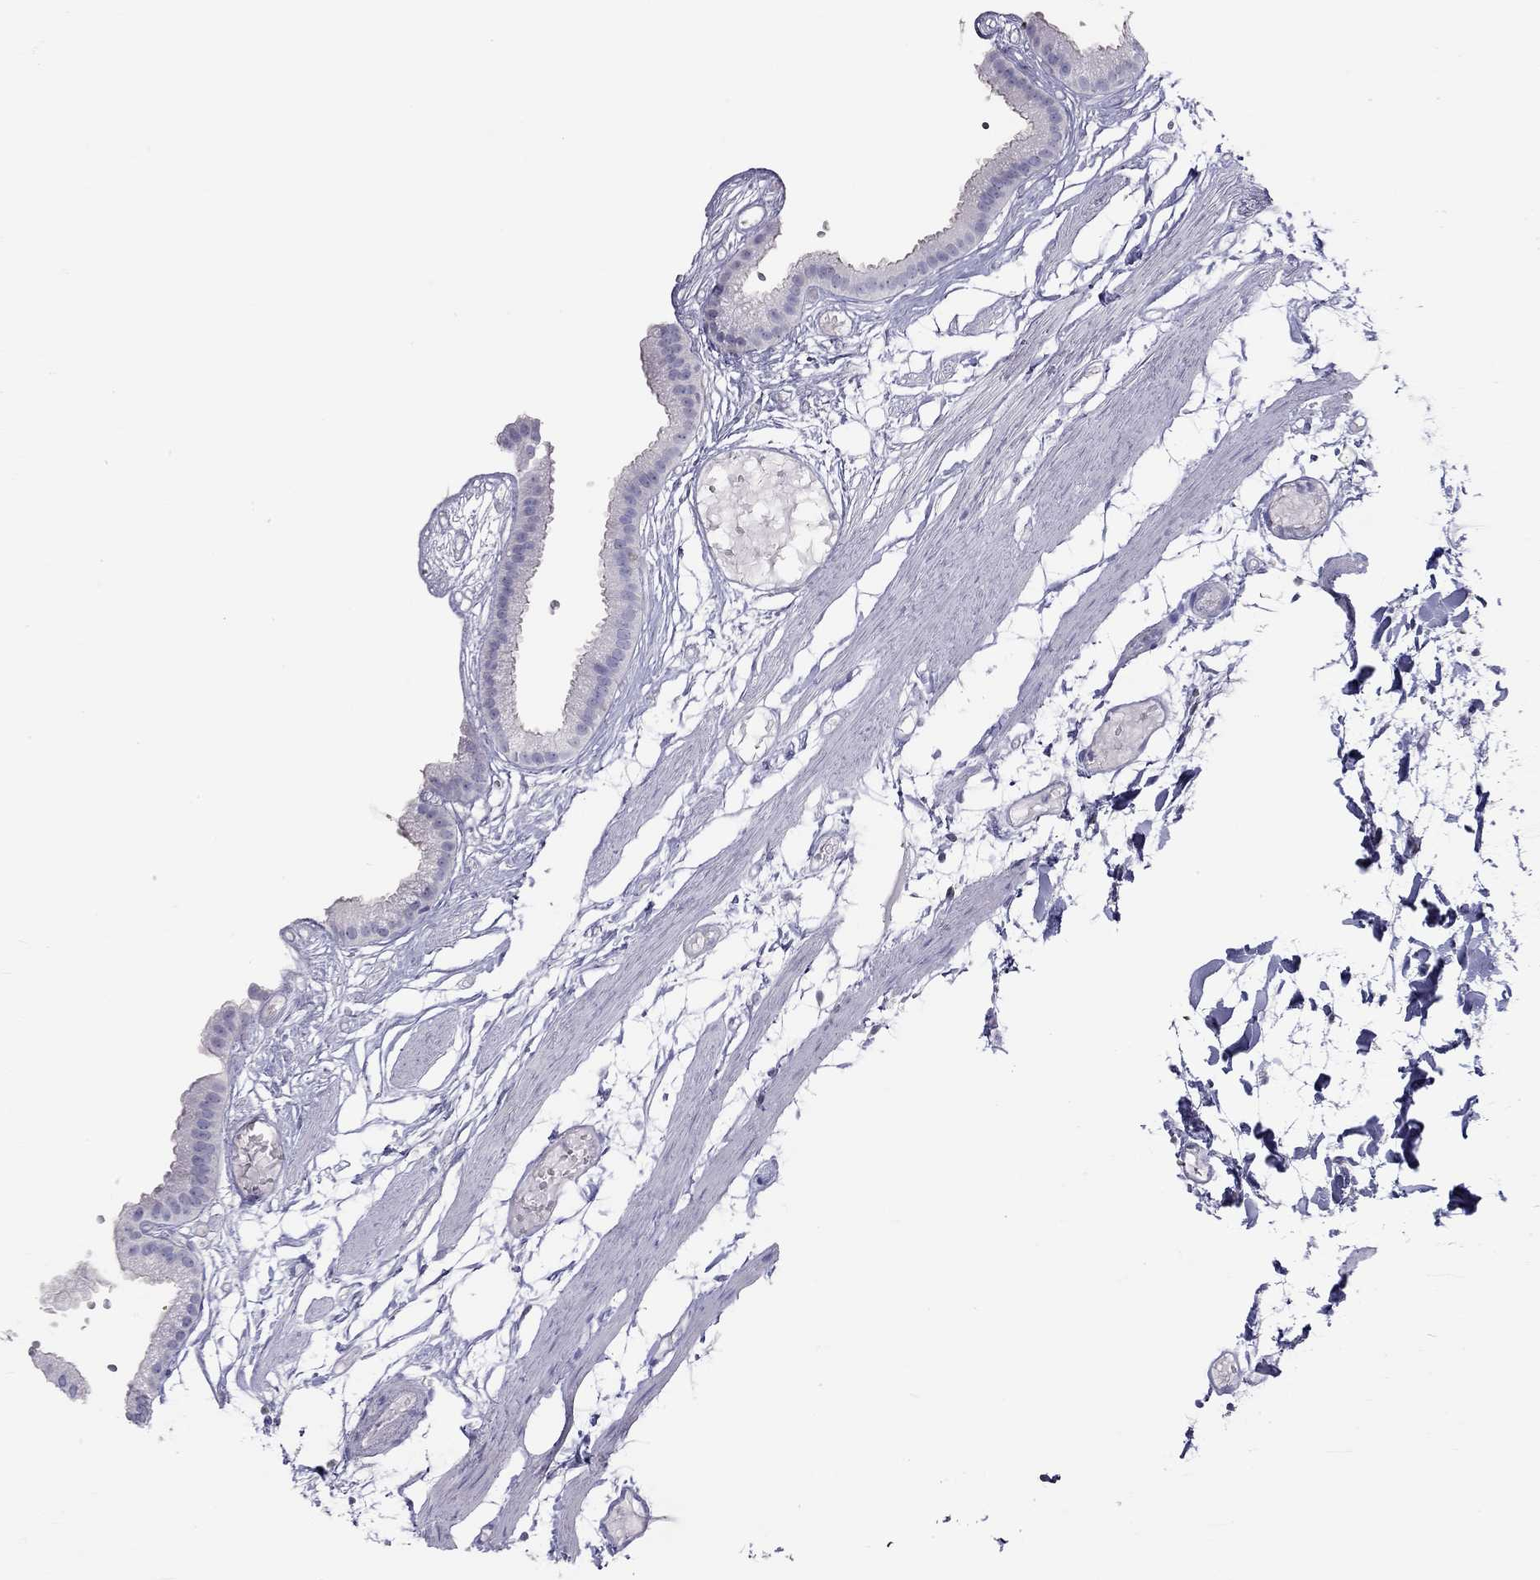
{"staining": {"intensity": "negative", "quantity": "none", "location": "none"}, "tissue": "gallbladder", "cell_type": "Glandular cells", "image_type": "normal", "snomed": [{"axis": "morphology", "description": "Normal tissue, NOS"}, {"axis": "topography", "description": "Gallbladder"}], "caption": "High magnification brightfield microscopy of normal gallbladder stained with DAB (brown) and counterstained with hematoxylin (blue): glandular cells show no significant expression. The staining is performed using DAB brown chromogen with nuclei counter-stained in using hematoxylin.", "gene": "SH2D2A", "patient": {"sex": "female", "age": 45}}